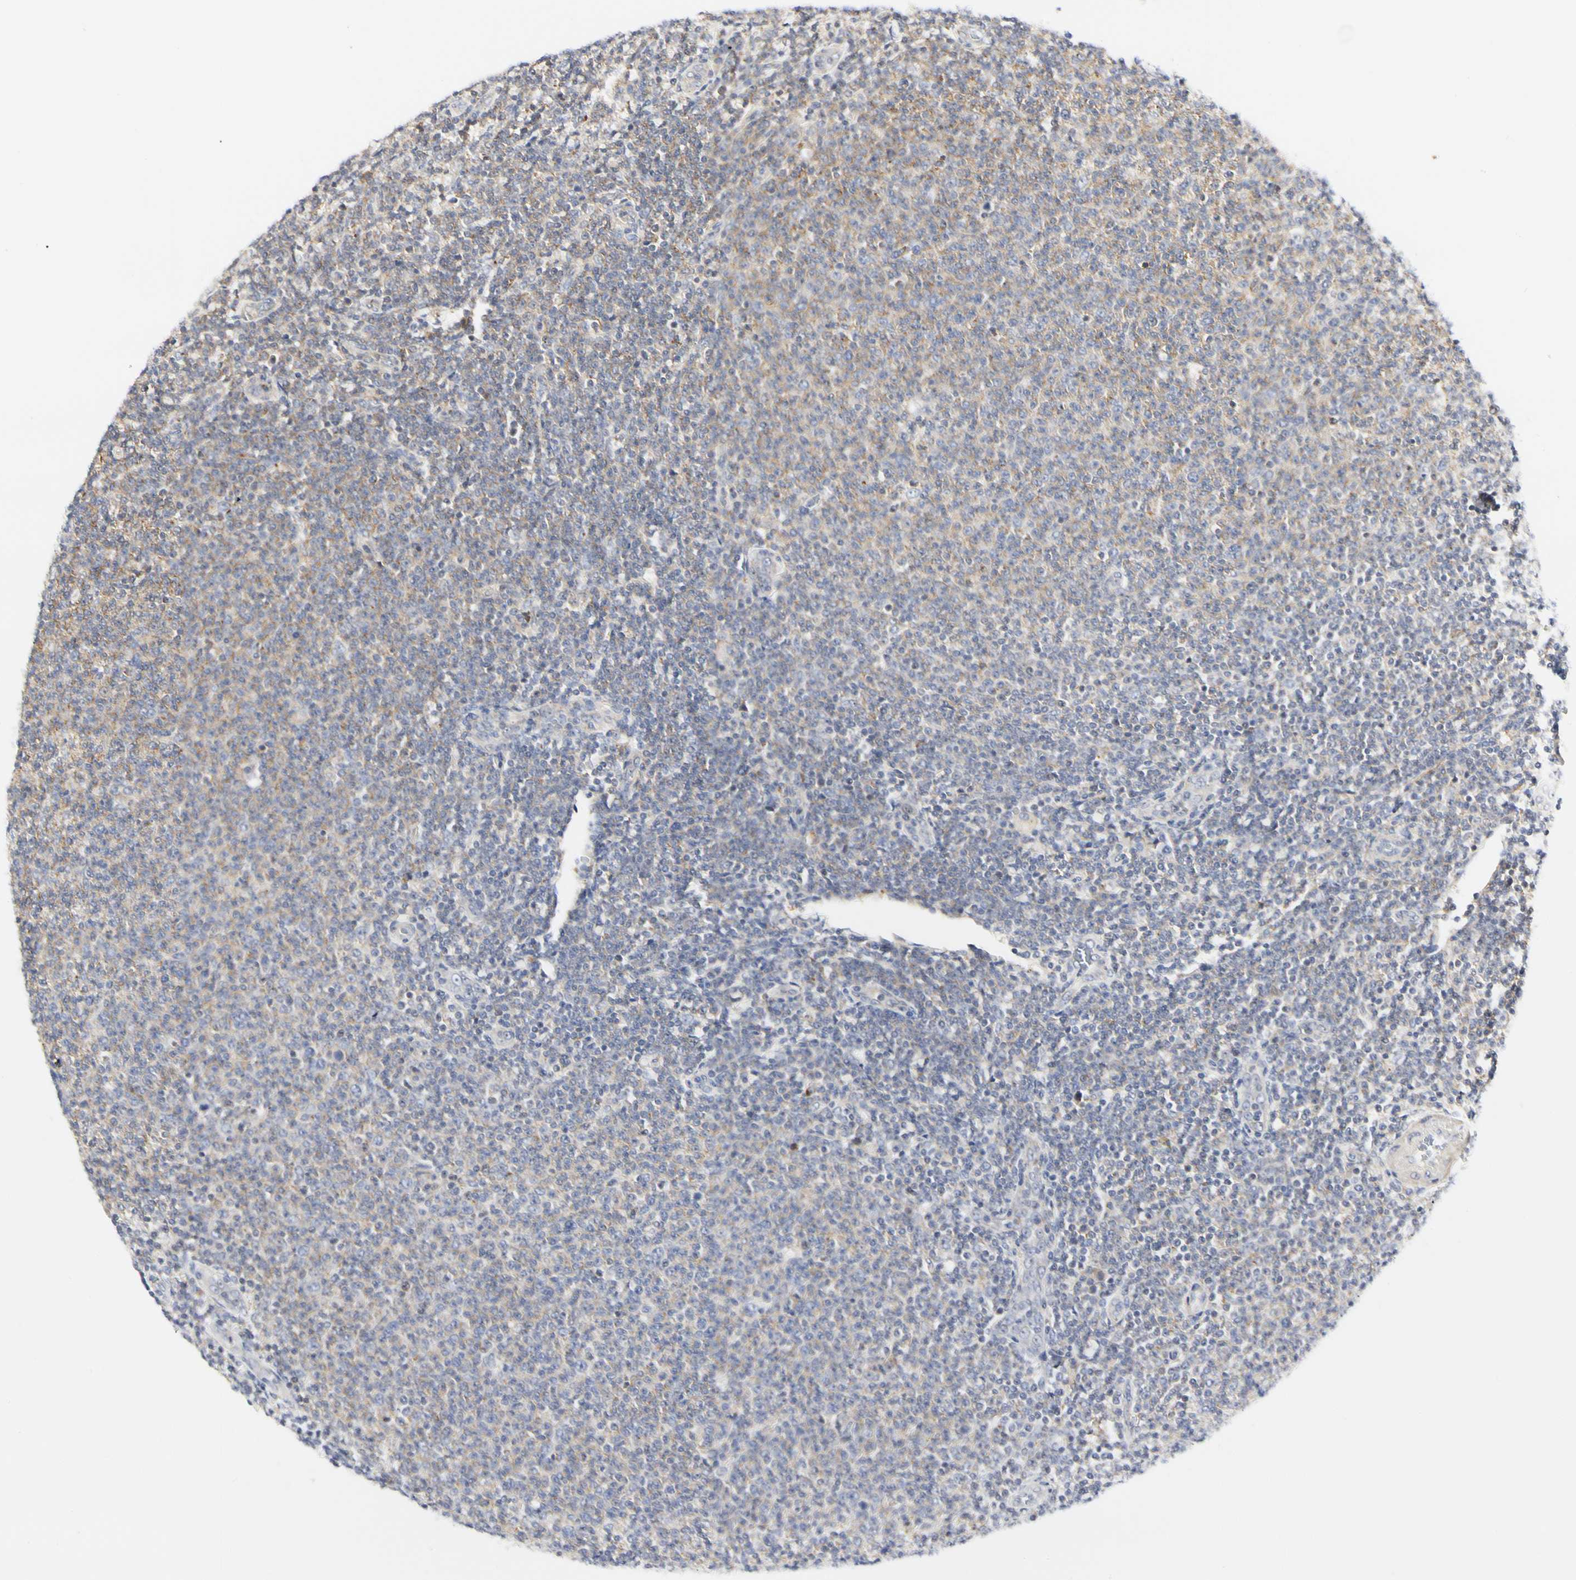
{"staining": {"intensity": "weak", "quantity": "25%-75%", "location": "cytoplasmic/membranous"}, "tissue": "lymphoma", "cell_type": "Tumor cells", "image_type": "cancer", "snomed": [{"axis": "morphology", "description": "Malignant lymphoma, non-Hodgkin's type, Low grade"}, {"axis": "topography", "description": "Lymph node"}], "caption": "This histopathology image shows immunohistochemistry (IHC) staining of malignant lymphoma, non-Hodgkin's type (low-grade), with low weak cytoplasmic/membranous positivity in approximately 25%-75% of tumor cells.", "gene": "SHANK2", "patient": {"sex": "male", "age": 66}}